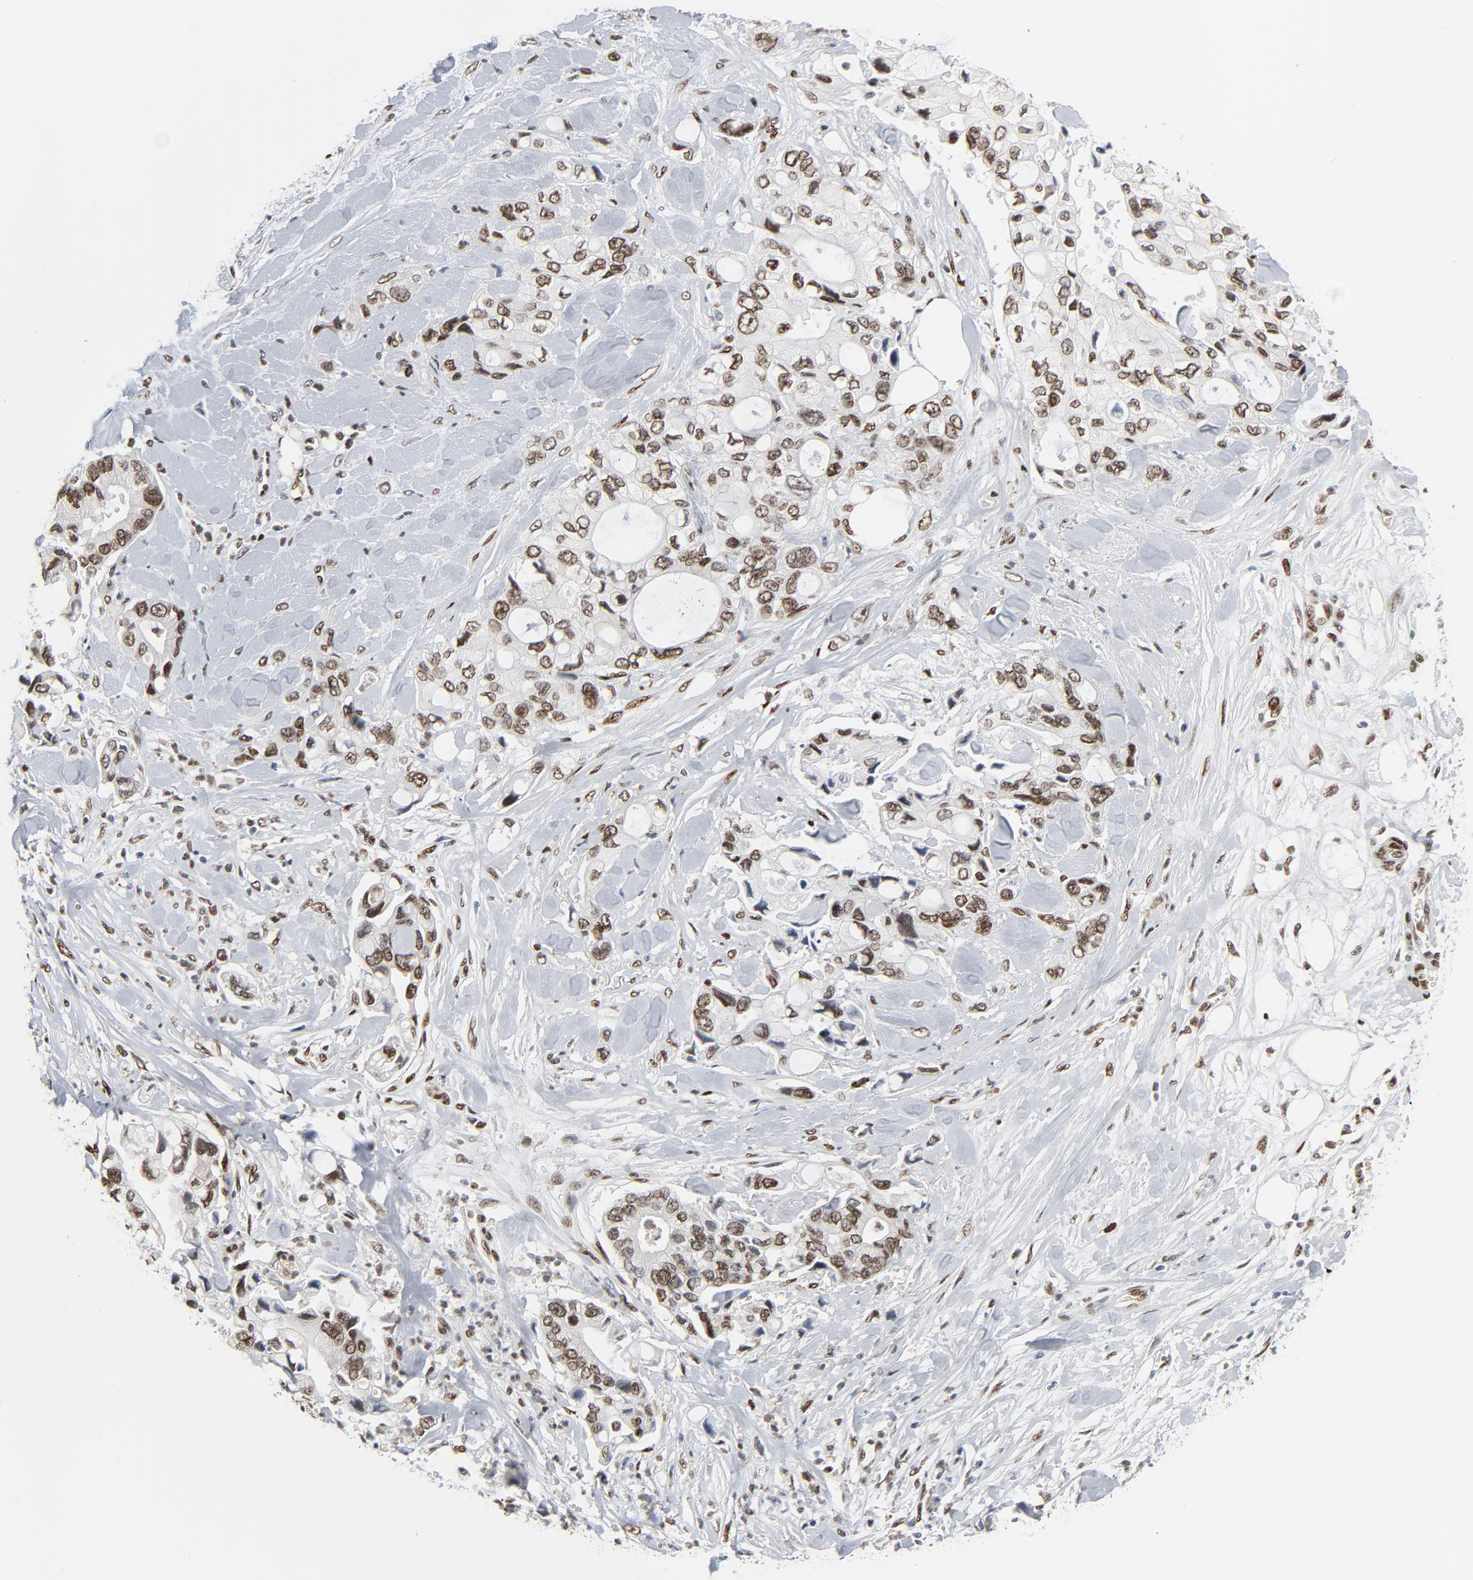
{"staining": {"intensity": "moderate", "quantity": ">75%", "location": "cytoplasmic/membranous,nuclear"}, "tissue": "pancreatic cancer", "cell_type": "Tumor cells", "image_type": "cancer", "snomed": [{"axis": "morphology", "description": "Adenocarcinoma, NOS"}, {"axis": "topography", "description": "Pancreas"}], "caption": "Pancreatic cancer (adenocarcinoma) was stained to show a protein in brown. There is medium levels of moderate cytoplasmic/membranous and nuclear expression in approximately >75% of tumor cells.", "gene": "CUX1", "patient": {"sex": "male", "age": 70}}